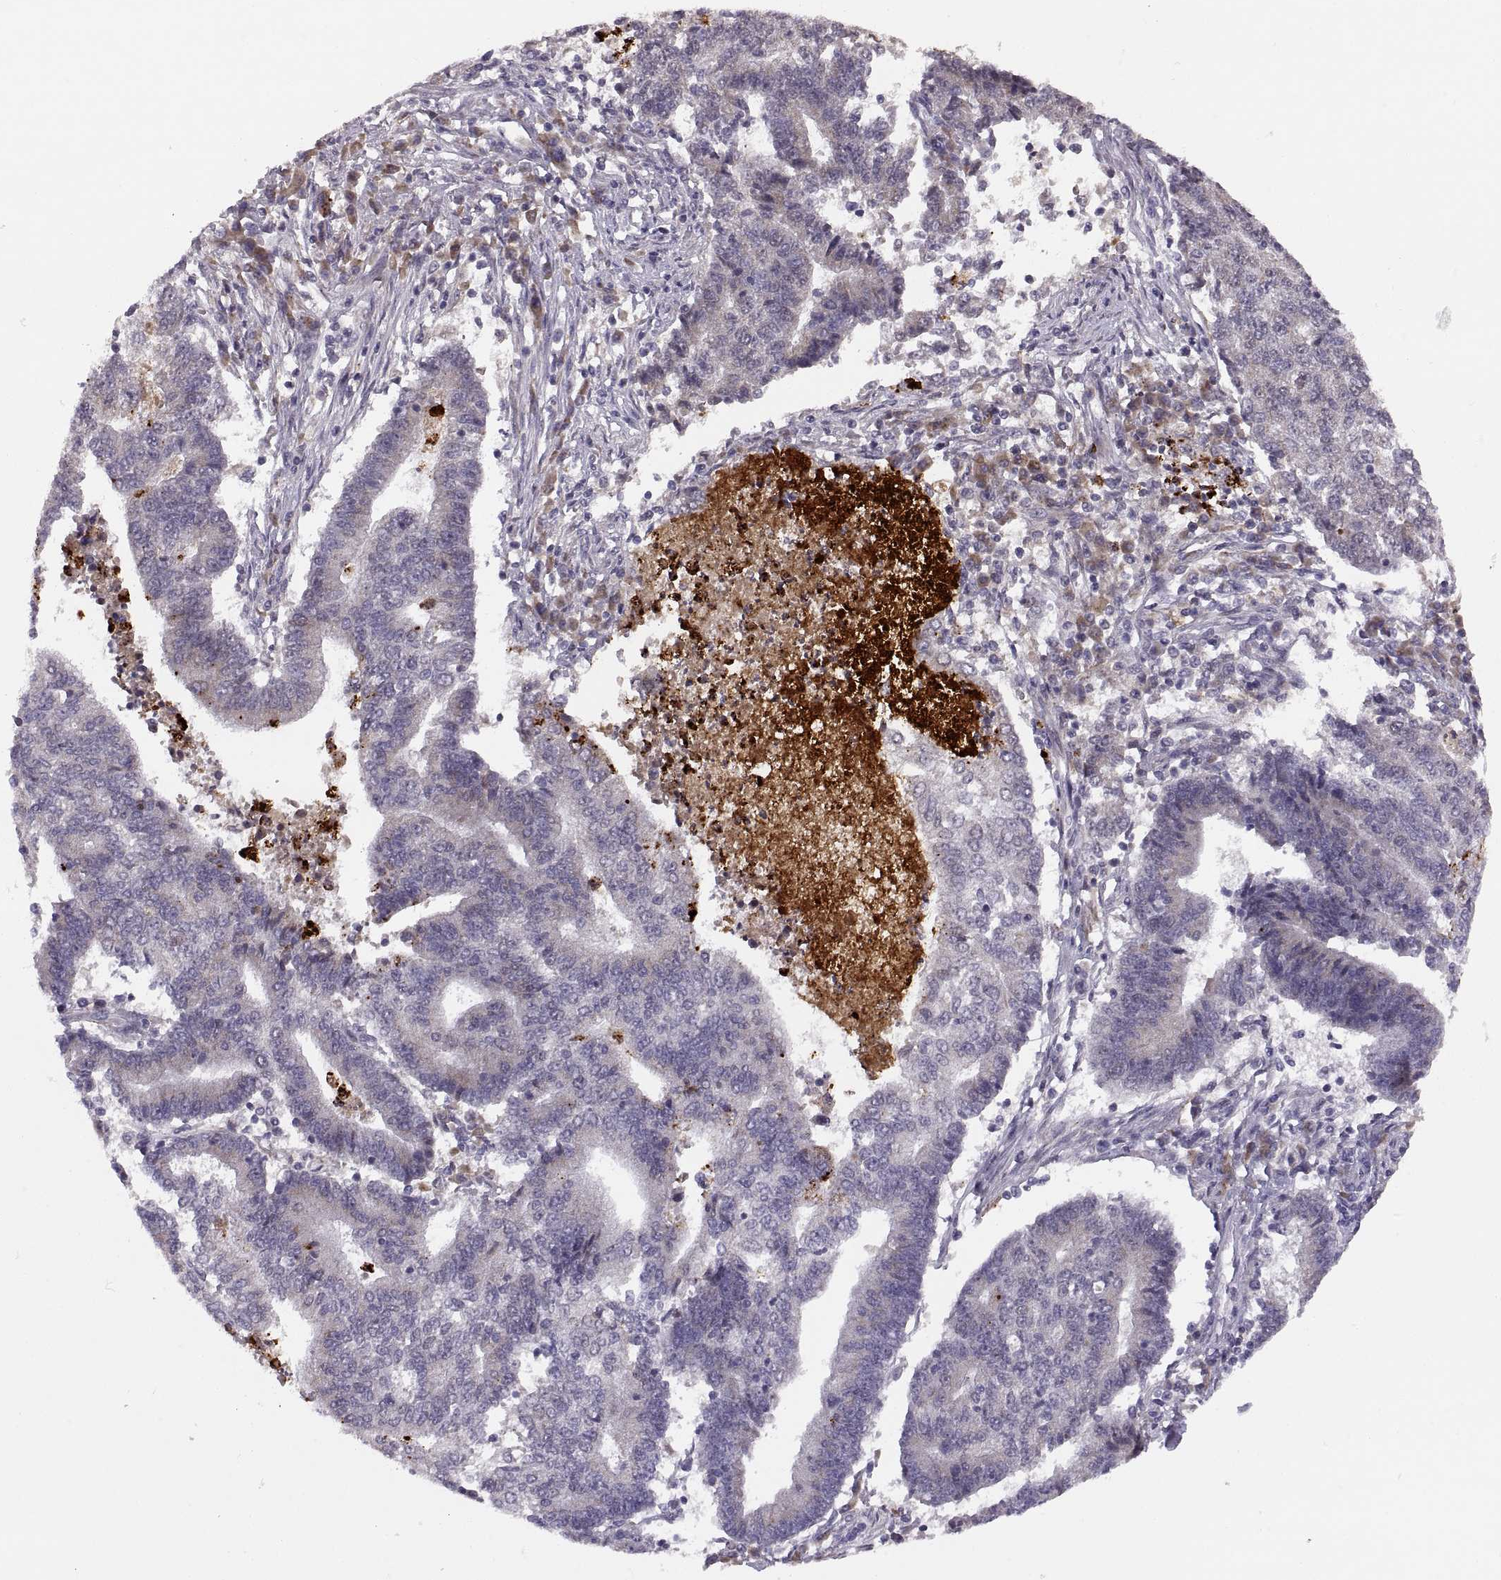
{"staining": {"intensity": "negative", "quantity": "none", "location": "none"}, "tissue": "endometrial cancer", "cell_type": "Tumor cells", "image_type": "cancer", "snomed": [{"axis": "morphology", "description": "Adenocarcinoma, NOS"}, {"axis": "topography", "description": "Uterus"}, {"axis": "topography", "description": "Endometrium"}], "caption": "High magnification brightfield microscopy of endometrial adenocarcinoma stained with DAB (3,3'-diaminobenzidine) (brown) and counterstained with hematoxylin (blue): tumor cells show no significant positivity.", "gene": "ADH6", "patient": {"sex": "female", "age": 54}}